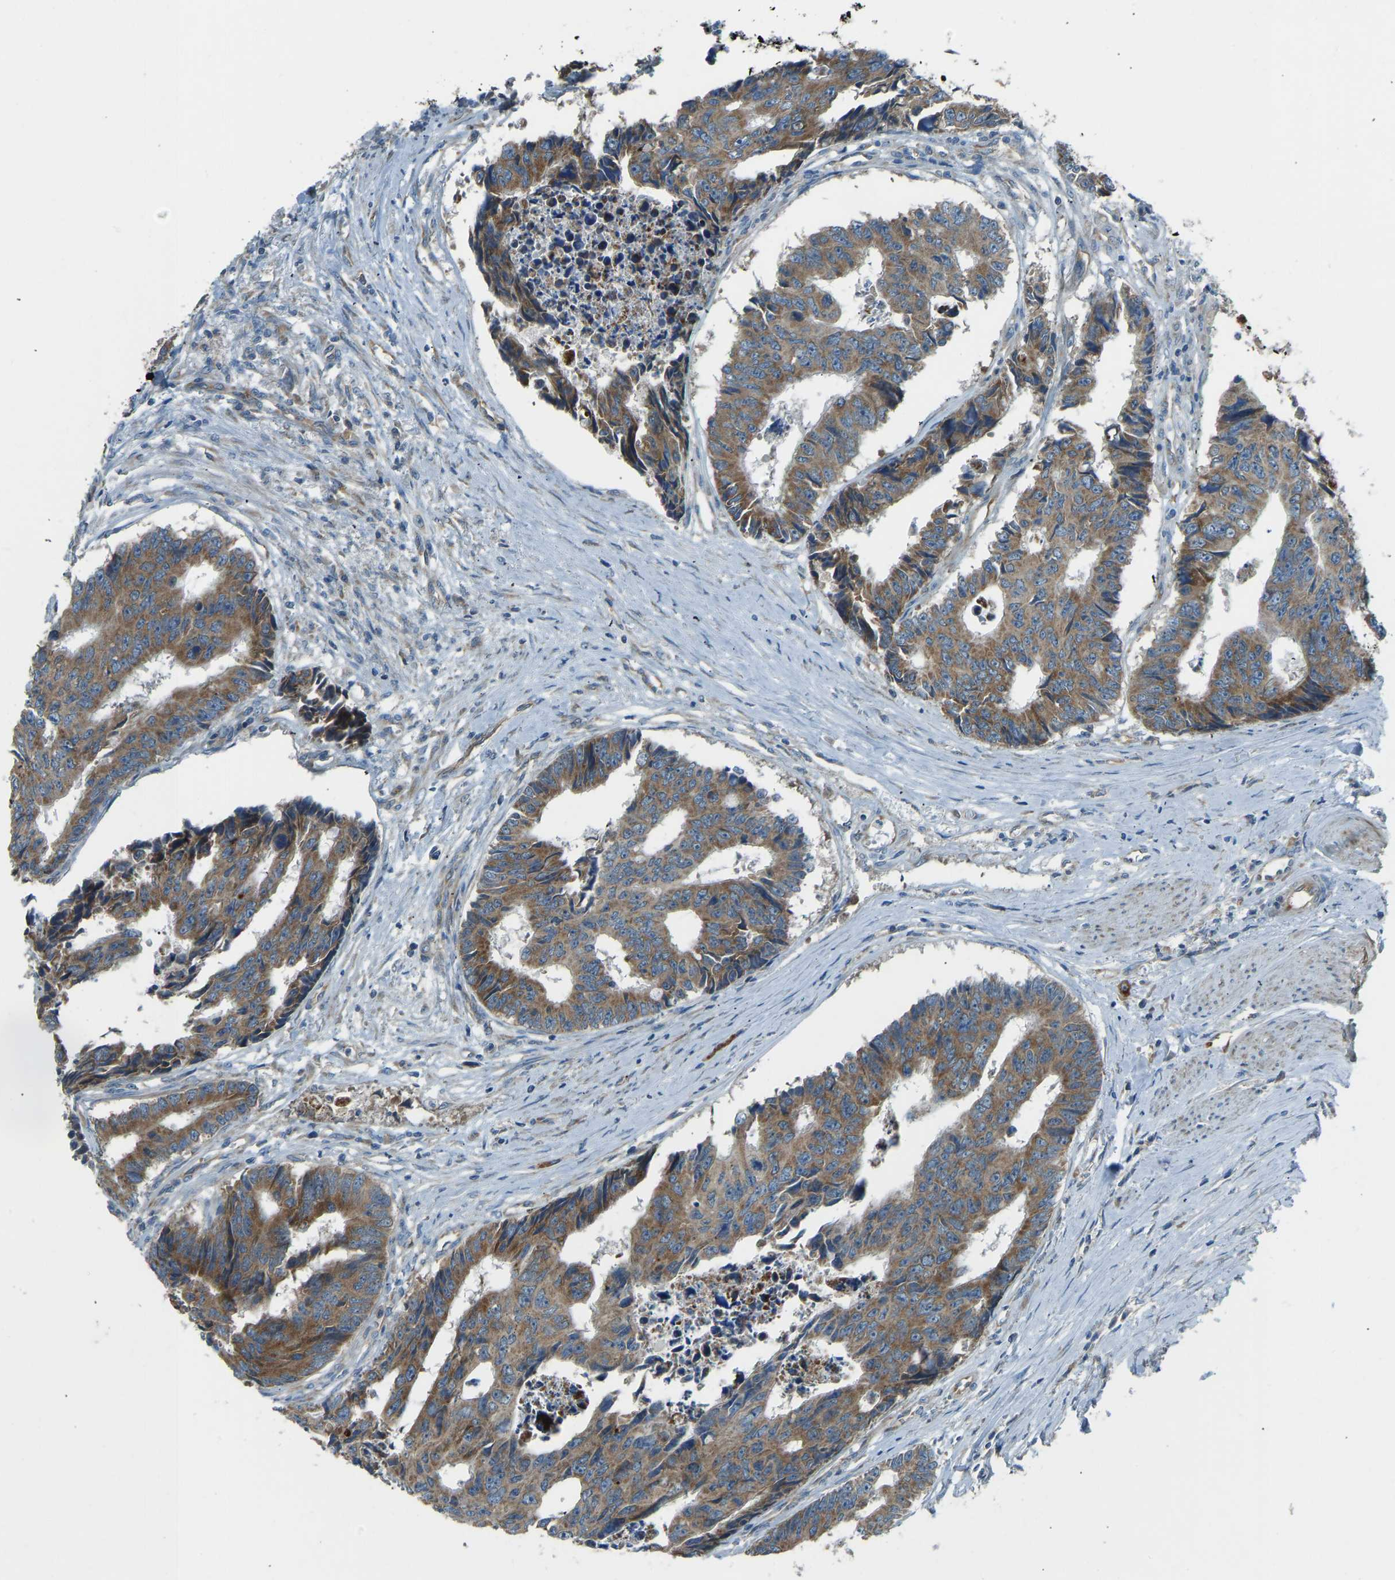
{"staining": {"intensity": "moderate", "quantity": ">75%", "location": "cytoplasmic/membranous"}, "tissue": "colorectal cancer", "cell_type": "Tumor cells", "image_type": "cancer", "snomed": [{"axis": "morphology", "description": "Adenocarcinoma, NOS"}, {"axis": "topography", "description": "Rectum"}], "caption": "This histopathology image exhibits colorectal adenocarcinoma stained with immunohistochemistry (IHC) to label a protein in brown. The cytoplasmic/membranous of tumor cells show moderate positivity for the protein. Nuclei are counter-stained blue.", "gene": "STAU2", "patient": {"sex": "male", "age": 84}}